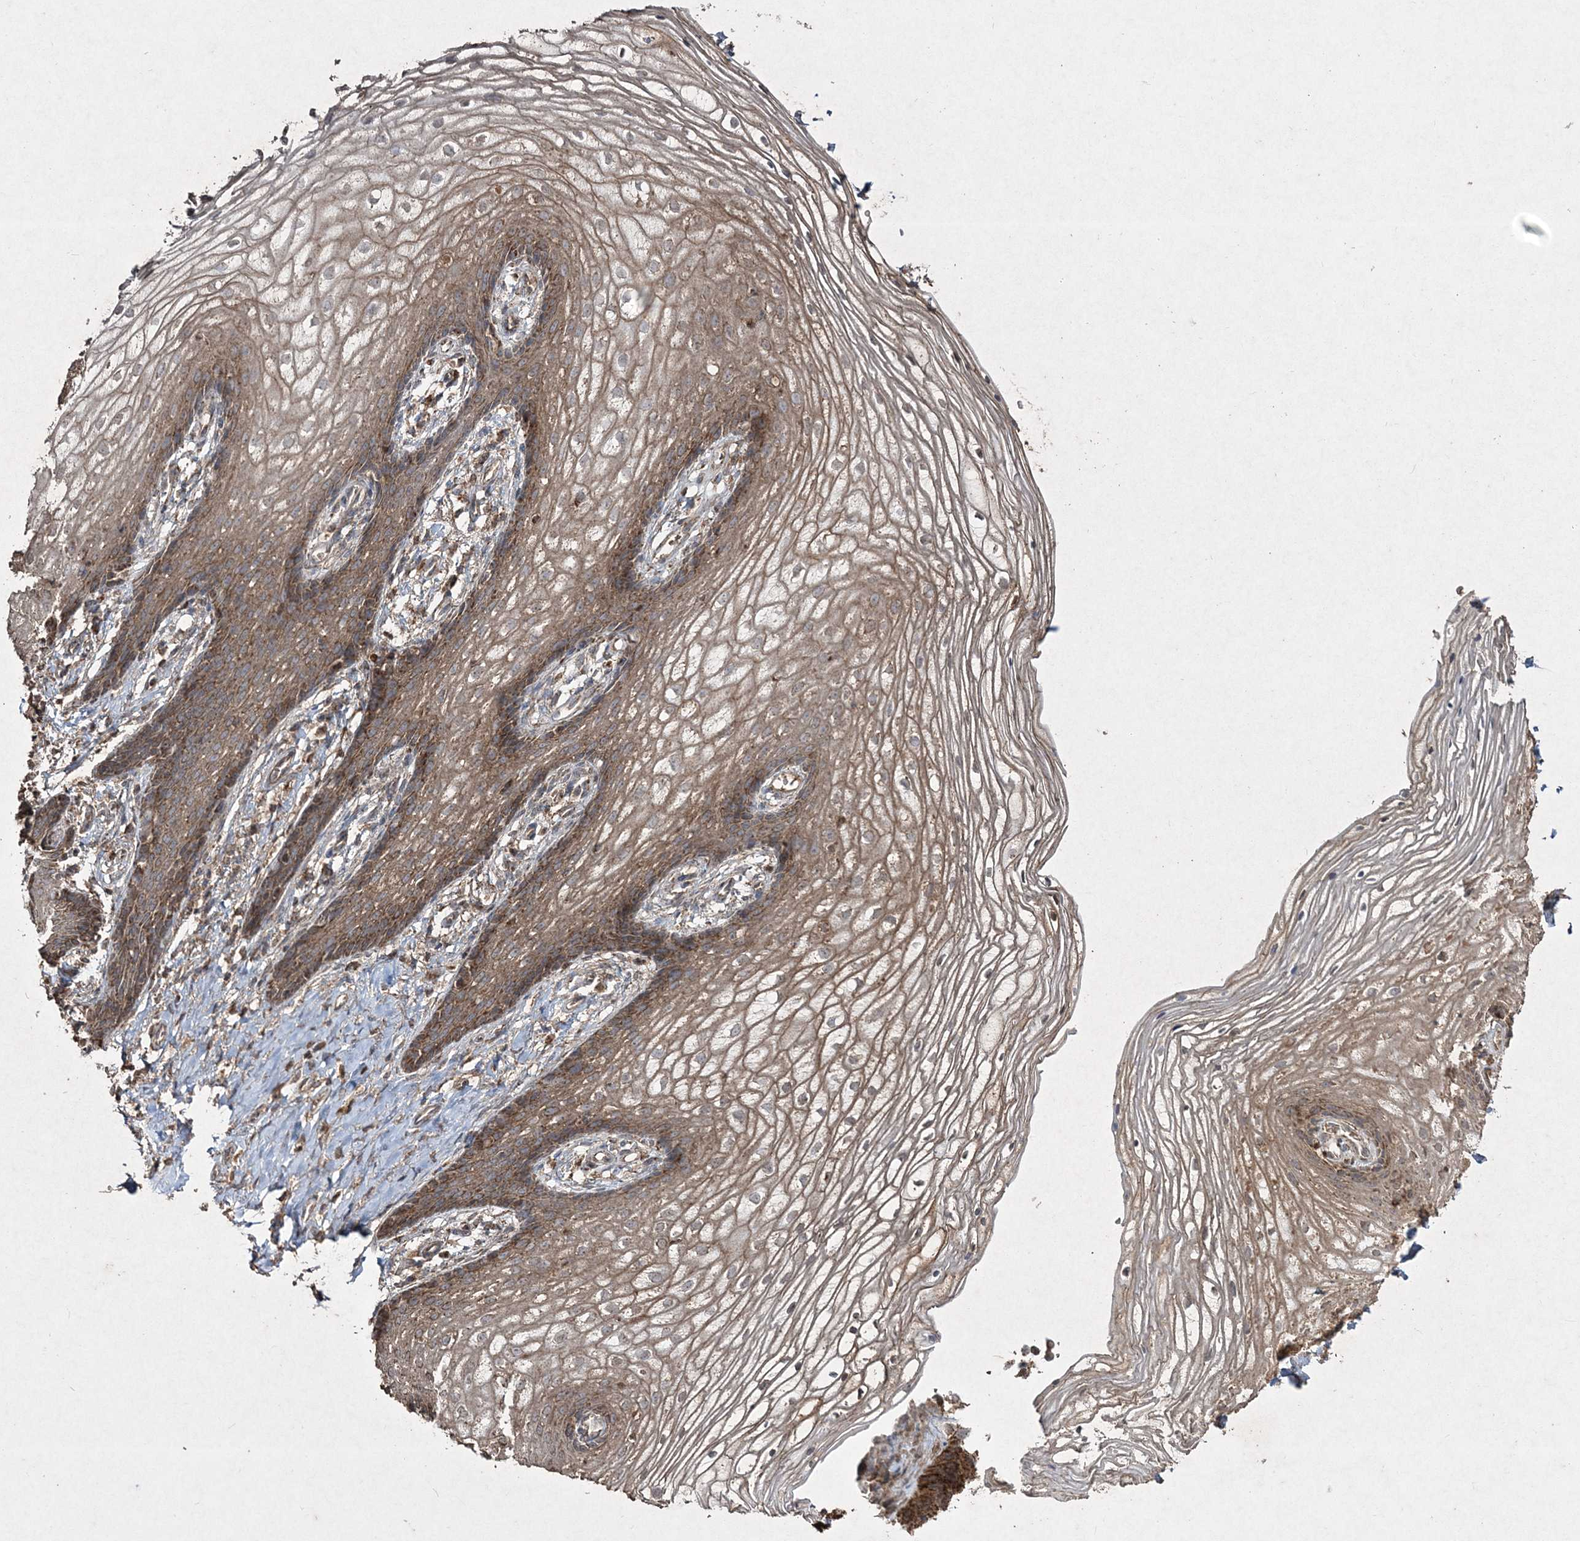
{"staining": {"intensity": "moderate", "quantity": ">75%", "location": "cytoplasmic/membranous"}, "tissue": "vagina", "cell_type": "Squamous epithelial cells", "image_type": "normal", "snomed": [{"axis": "morphology", "description": "Normal tissue, NOS"}, {"axis": "topography", "description": "Vagina"}], "caption": "Protein staining demonstrates moderate cytoplasmic/membranous staining in approximately >75% of squamous epithelial cells in benign vagina. (DAB (3,3'-diaminobenzidine) IHC, brown staining for protein, blue staining for nuclei).", "gene": "GRSF1", "patient": {"sex": "female", "age": 60}}